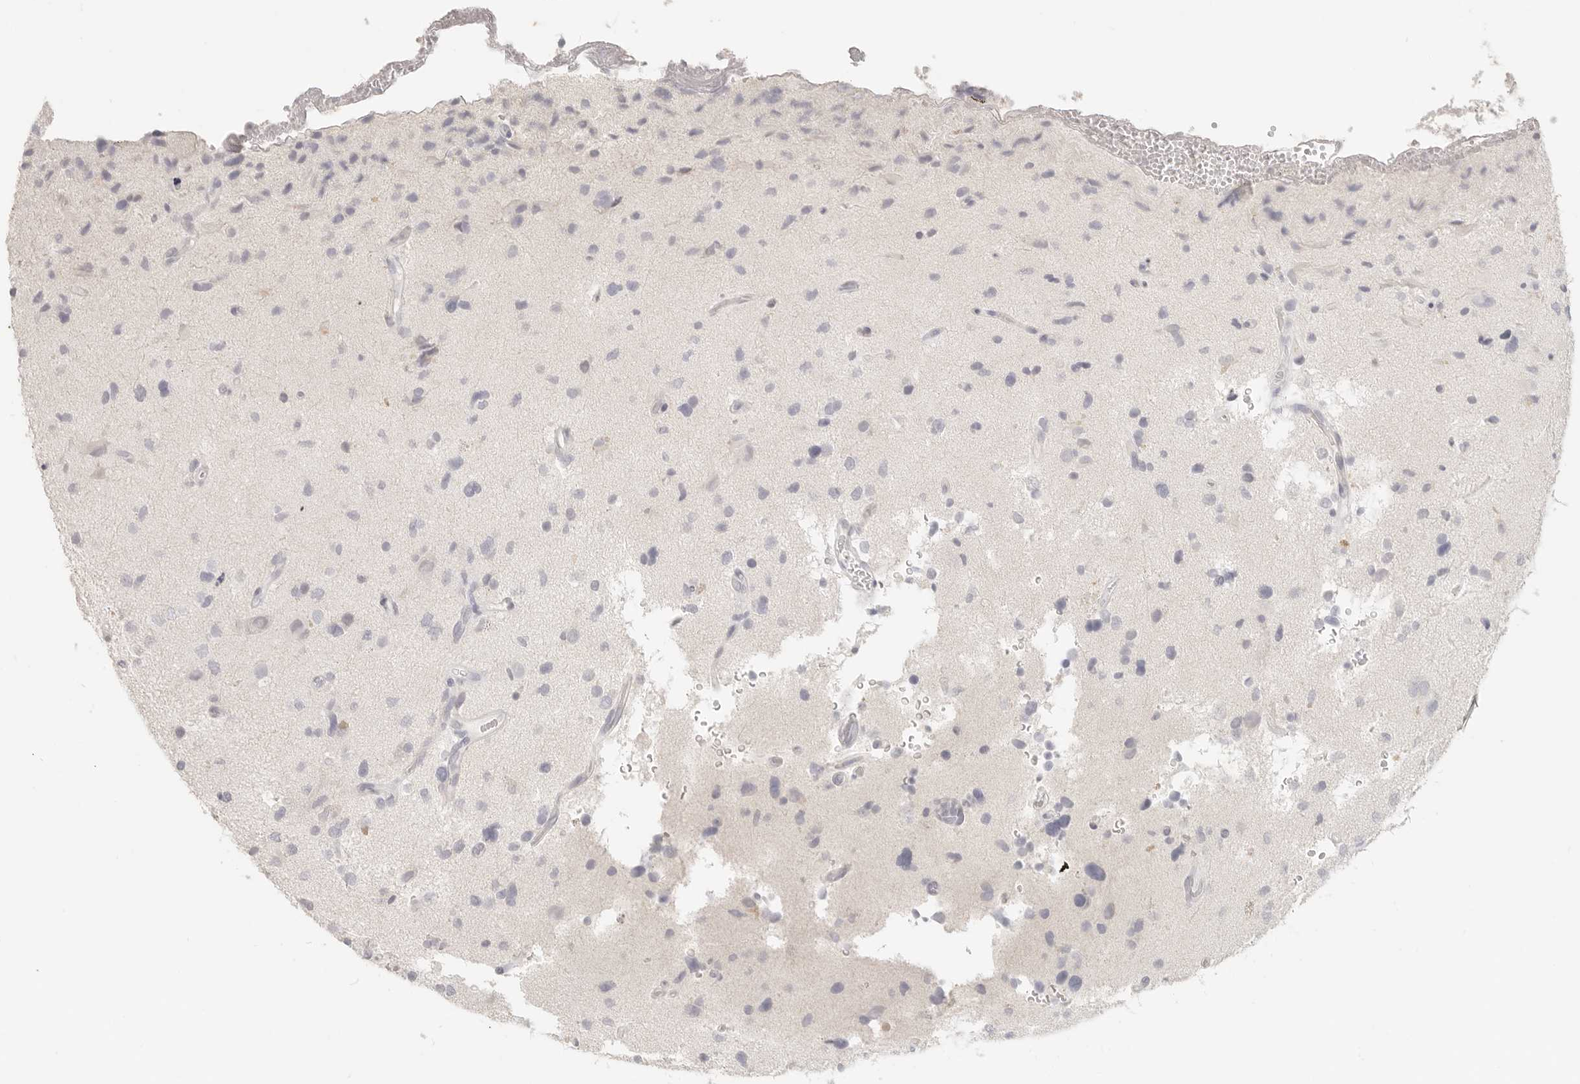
{"staining": {"intensity": "negative", "quantity": "none", "location": "none"}, "tissue": "glioma", "cell_type": "Tumor cells", "image_type": "cancer", "snomed": [{"axis": "morphology", "description": "Glioma, malignant, High grade"}, {"axis": "topography", "description": "Brain"}], "caption": "Malignant glioma (high-grade) was stained to show a protein in brown. There is no significant staining in tumor cells.", "gene": "EPCAM", "patient": {"sex": "male", "age": 33}}